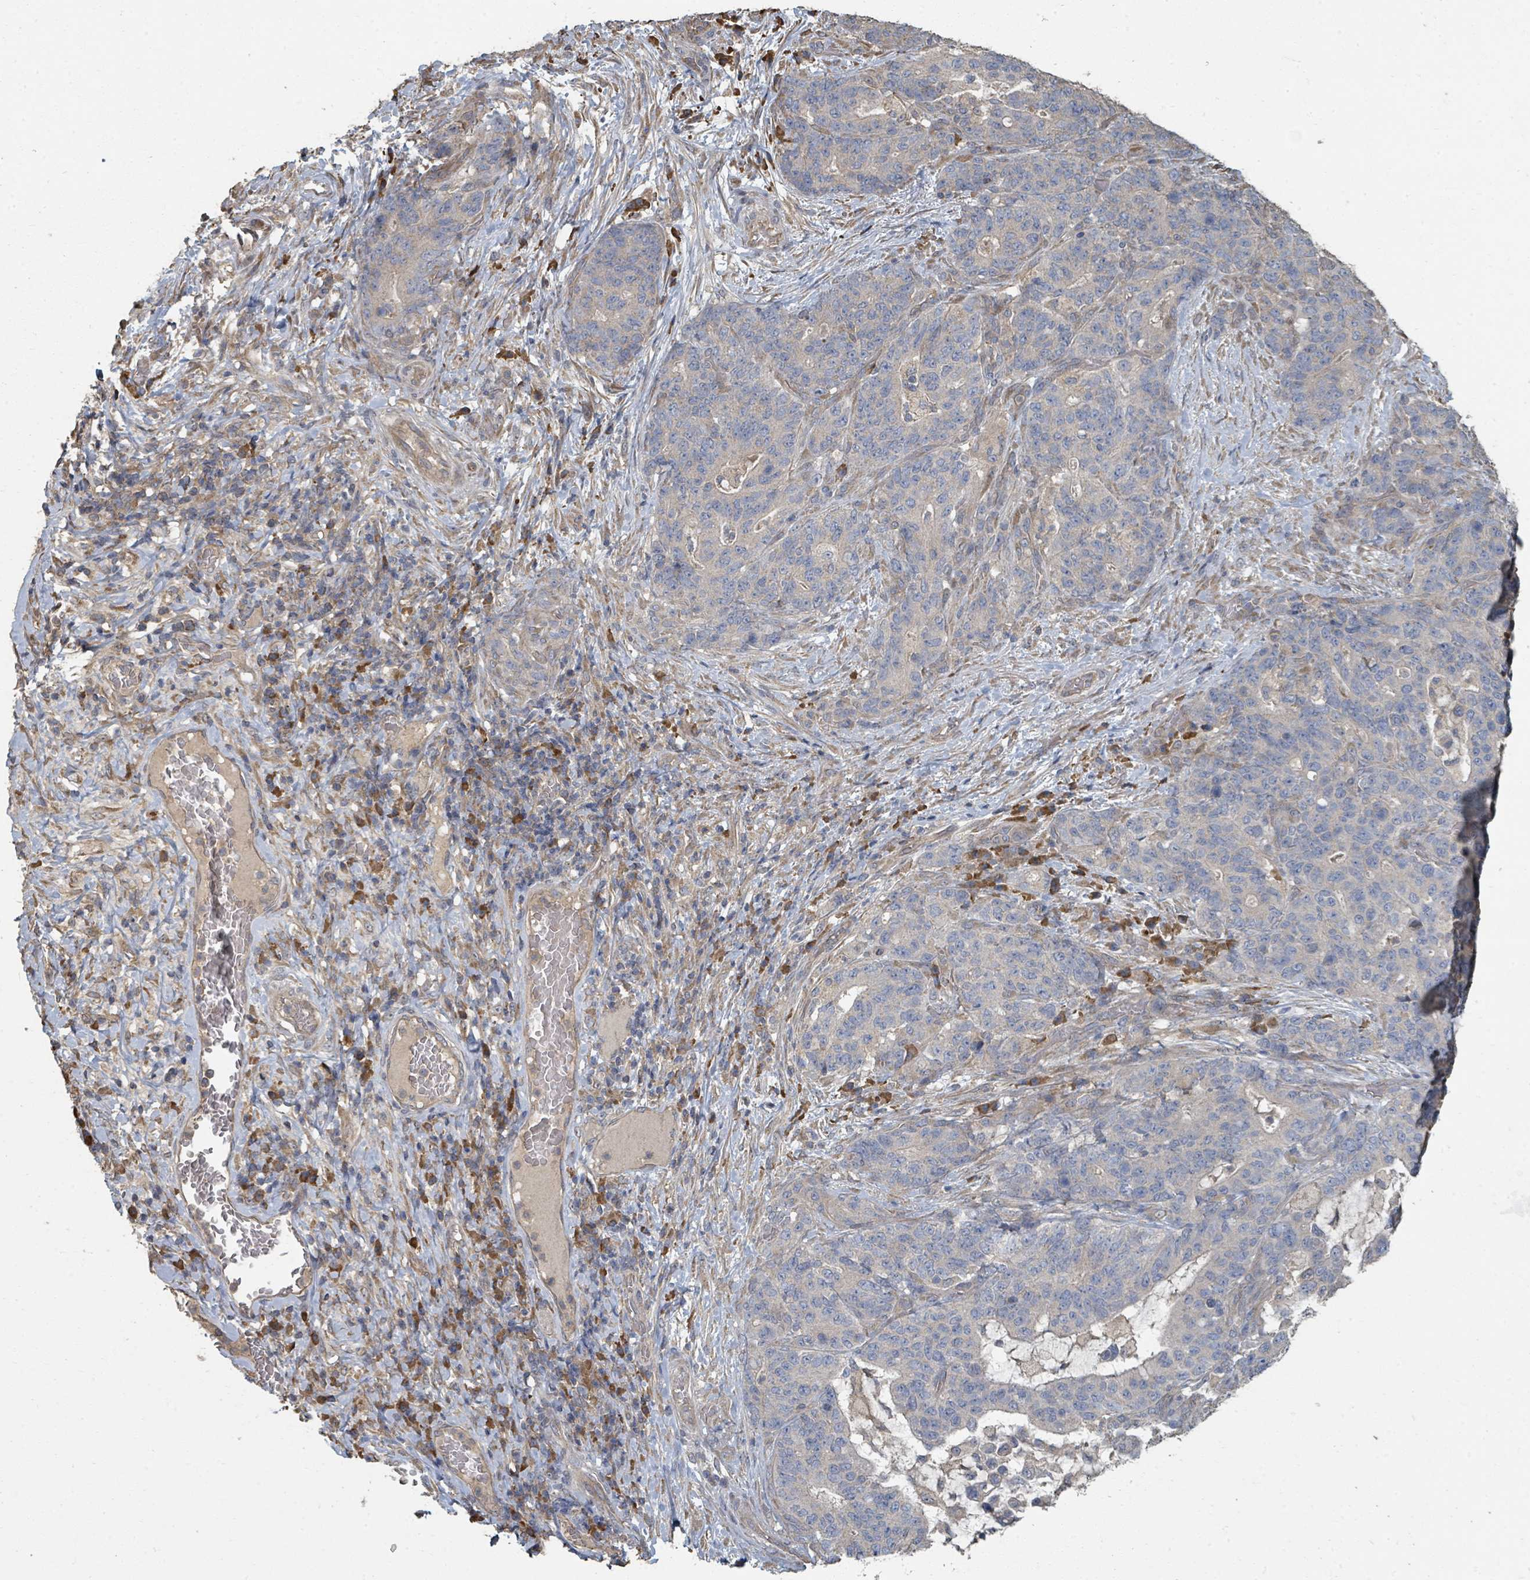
{"staining": {"intensity": "negative", "quantity": "none", "location": "none"}, "tissue": "stomach cancer", "cell_type": "Tumor cells", "image_type": "cancer", "snomed": [{"axis": "morphology", "description": "Normal tissue, NOS"}, {"axis": "morphology", "description": "Adenocarcinoma, NOS"}, {"axis": "topography", "description": "Stomach"}], "caption": "Tumor cells are negative for protein expression in human stomach cancer.", "gene": "WDFY1", "patient": {"sex": "female", "age": 64}}